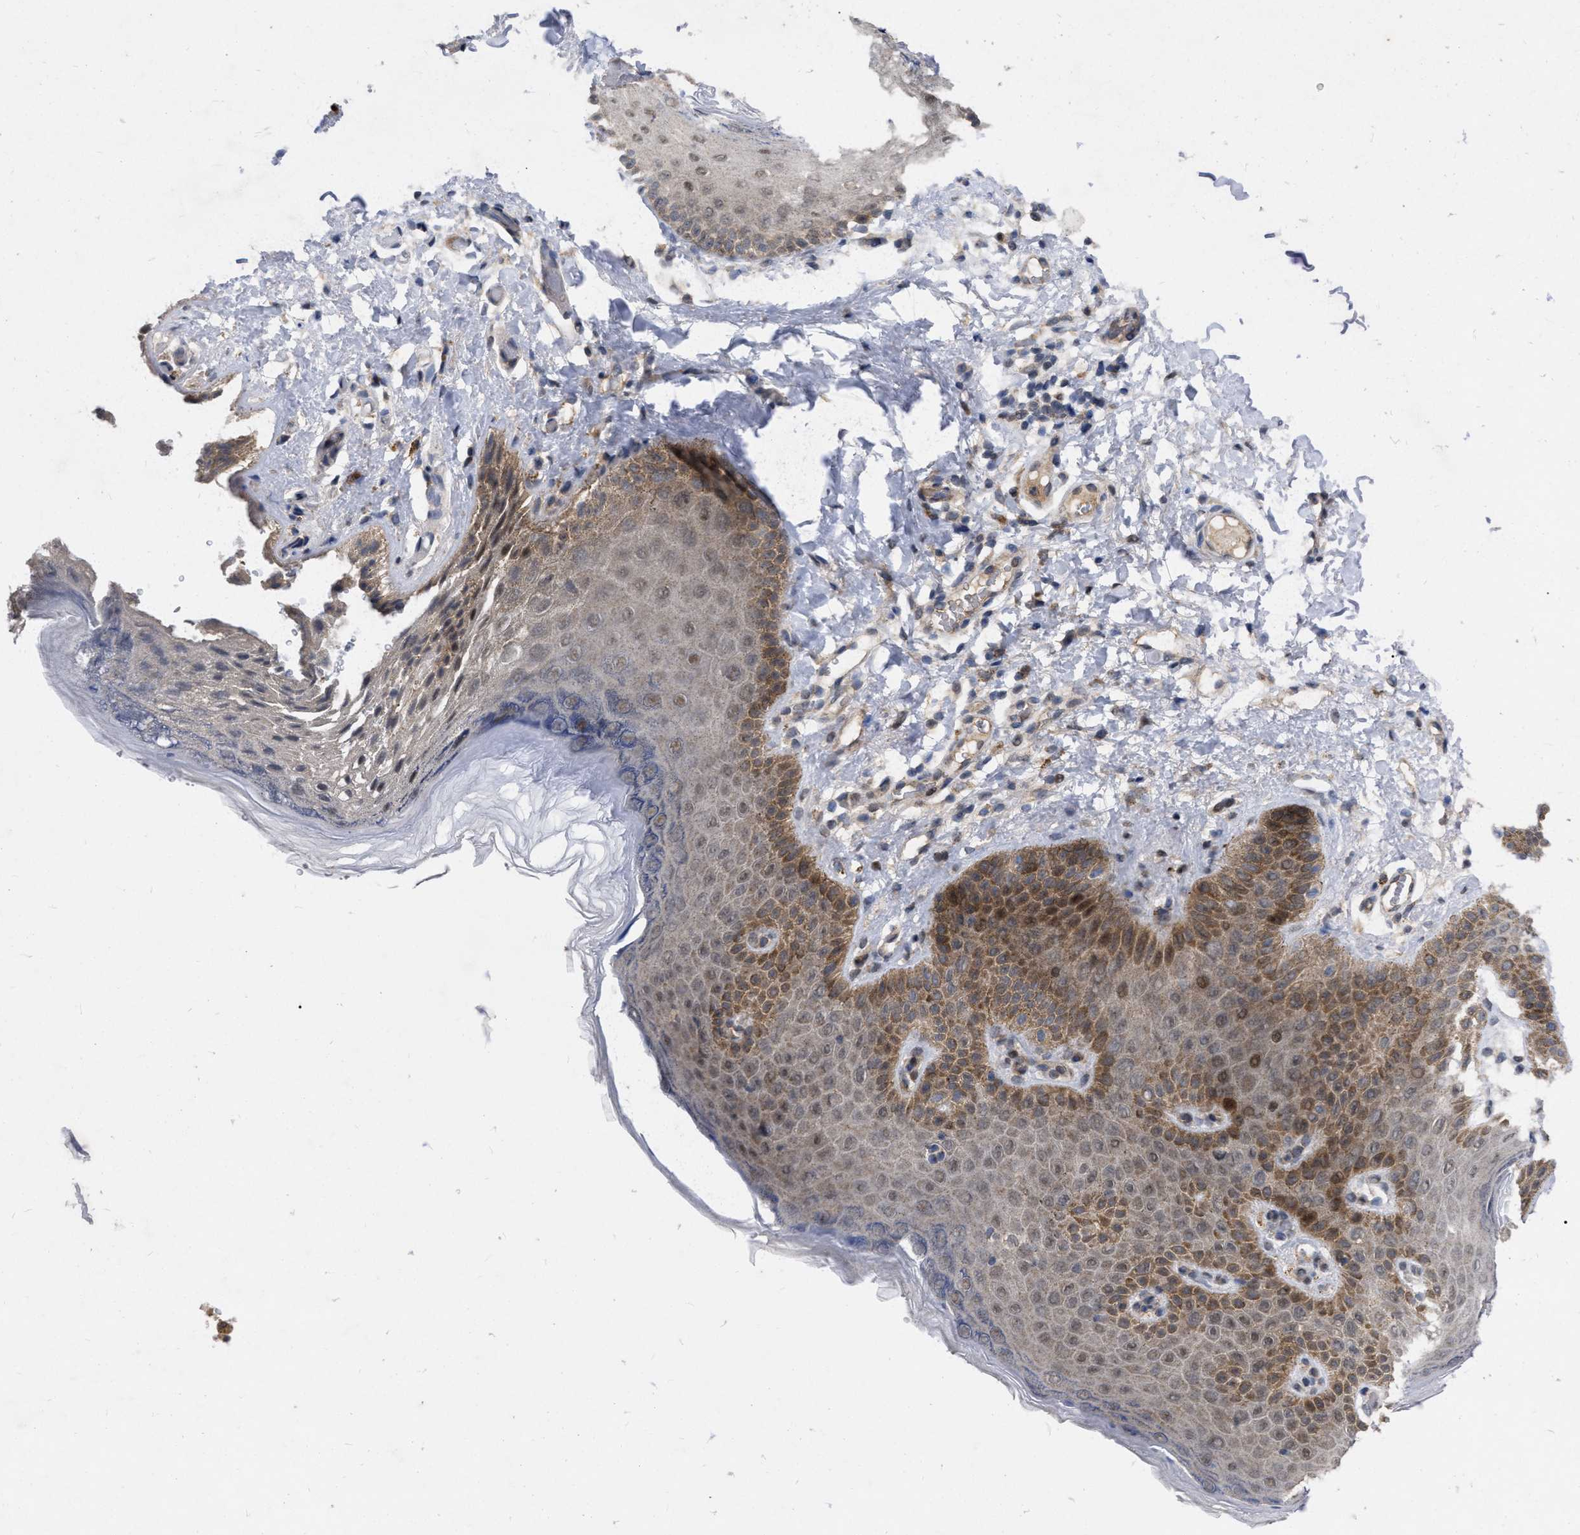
{"staining": {"intensity": "moderate", "quantity": ">75%", "location": "cytoplasmic/membranous,nuclear"}, "tissue": "skin", "cell_type": "Epidermal cells", "image_type": "normal", "snomed": [{"axis": "morphology", "description": "Normal tissue, NOS"}, {"axis": "topography", "description": "Anal"}], "caption": "Immunohistochemical staining of normal skin demonstrates medium levels of moderate cytoplasmic/membranous,nuclear expression in about >75% of epidermal cells.", "gene": "MDM4", "patient": {"sex": "male", "age": 44}}